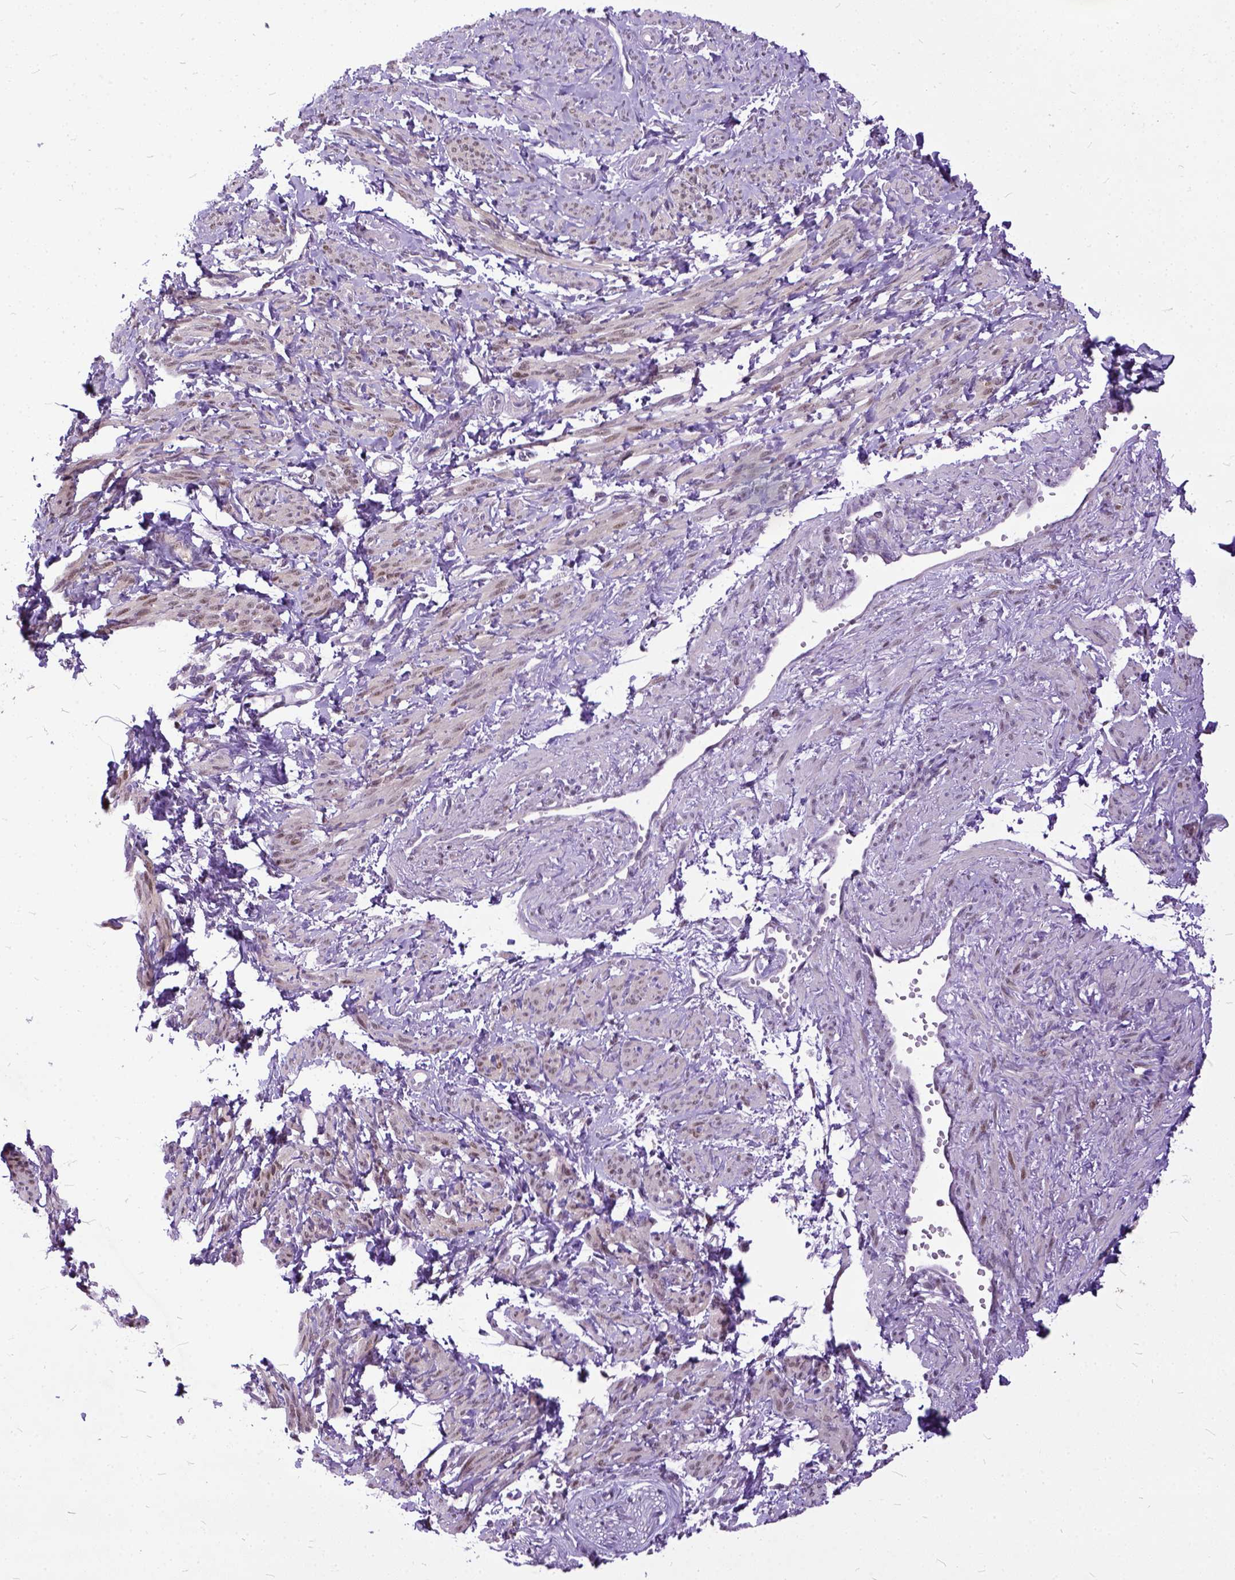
{"staining": {"intensity": "negative", "quantity": "none", "location": "none"}, "tissue": "smooth muscle", "cell_type": "Smooth muscle cells", "image_type": "normal", "snomed": [{"axis": "morphology", "description": "Normal tissue, NOS"}, {"axis": "topography", "description": "Smooth muscle"}], "caption": "High power microscopy image of an immunohistochemistry micrograph of unremarkable smooth muscle, revealing no significant expression in smooth muscle cells.", "gene": "TCEAL7", "patient": {"sex": "female", "age": 65}}